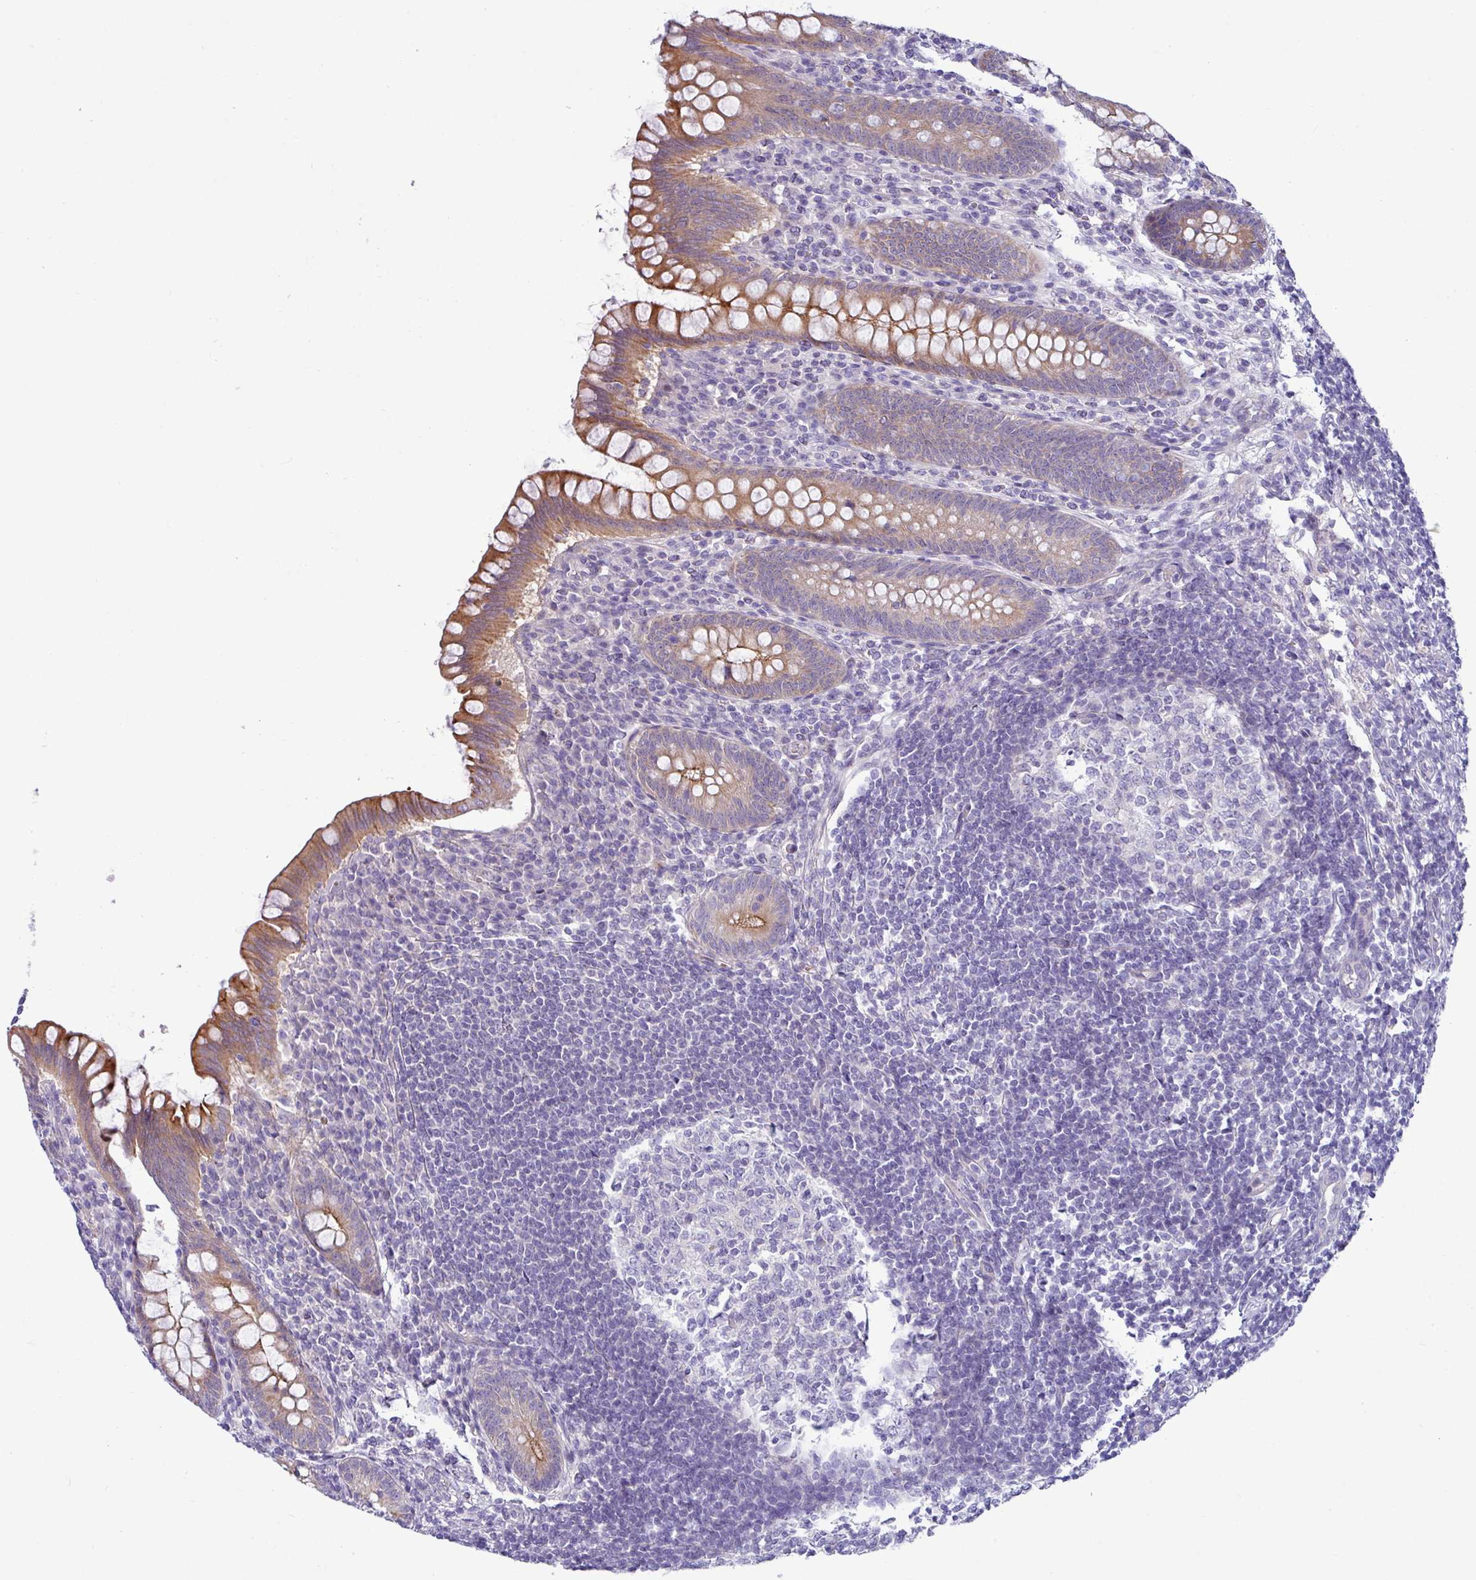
{"staining": {"intensity": "strong", "quantity": "25%-75%", "location": "cytoplasmic/membranous"}, "tissue": "appendix", "cell_type": "Glandular cells", "image_type": "normal", "snomed": [{"axis": "morphology", "description": "Normal tissue, NOS"}, {"axis": "topography", "description": "Appendix"}], "caption": "This is a micrograph of IHC staining of normal appendix, which shows strong expression in the cytoplasmic/membranous of glandular cells.", "gene": "ACAP3", "patient": {"sex": "female", "age": 33}}